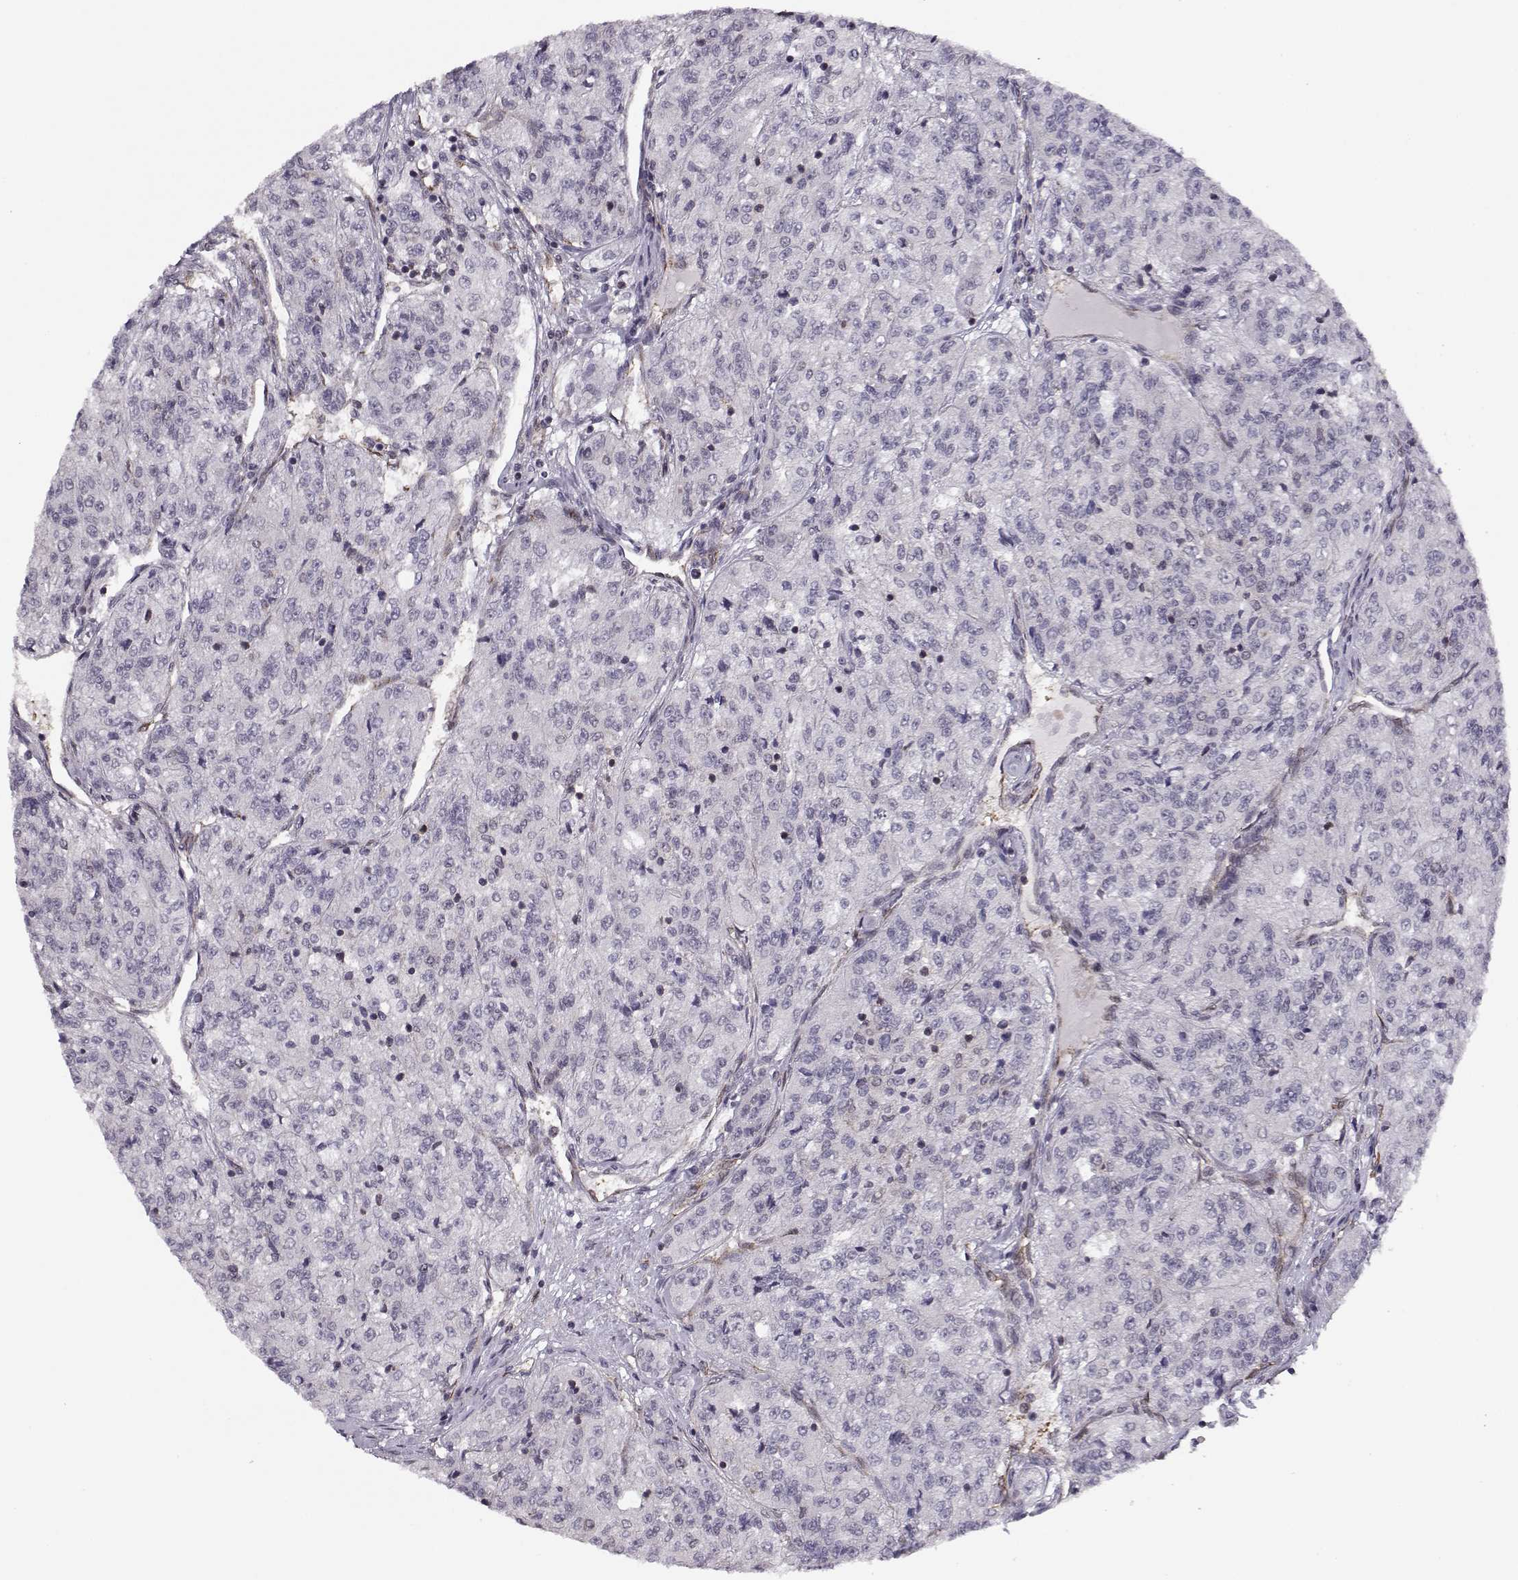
{"staining": {"intensity": "negative", "quantity": "none", "location": "none"}, "tissue": "renal cancer", "cell_type": "Tumor cells", "image_type": "cancer", "snomed": [{"axis": "morphology", "description": "Adenocarcinoma, NOS"}, {"axis": "topography", "description": "Kidney"}], "caption": "Micrograph shows no protein staining in tumor cells of renal adenocarcinoma tissue. Brightfield microscopy of immunohistochemistry (IHC) stained with DAB (brown) and hematoxylin (blue), captured at high magnification.", "gene": "KIF13B", "patient": {"sex": "female", "age": 63}}